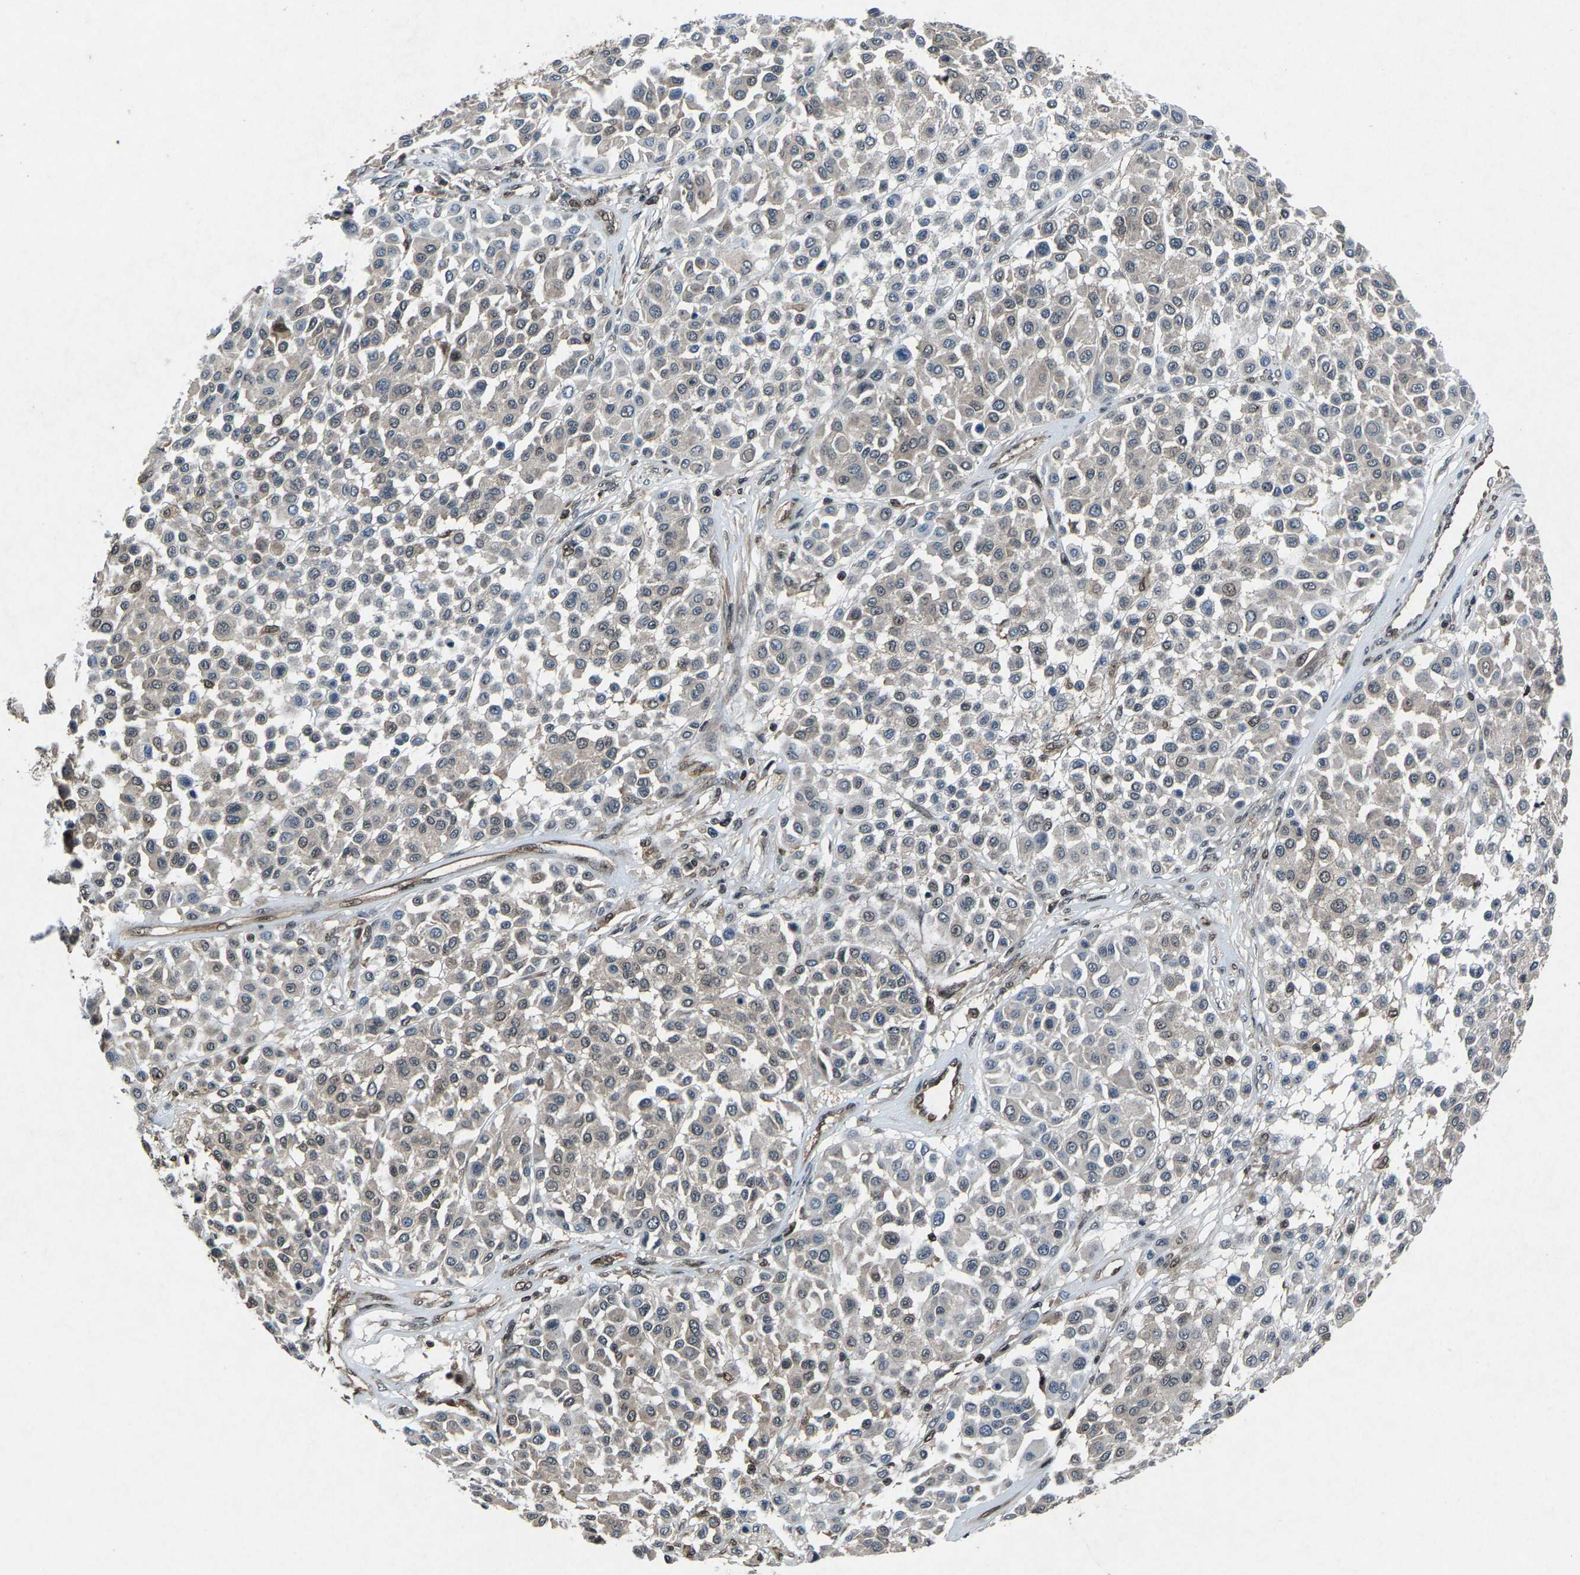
{"staining": {"intensity": "weak", "quantity": "<25%", "location": "cytoplasmic/membranous,nuclear"}, "tissue": "melanoma", "cell_type": "Tumor cells", "image_type": "cancer", "snomed": [{"axis": "morphology", "description": "Malignant melanoma, Metastatic site"}, {"axis": "topography", "description": "Soft tissue"}], "caption": "This is a micrograph of immunohistochemistry staining of malignant melanoma (metastatic site), which shows no staining in tumor cells.", "gene": "ATXN3", "patient": {"sex": "male", "age": 41}}